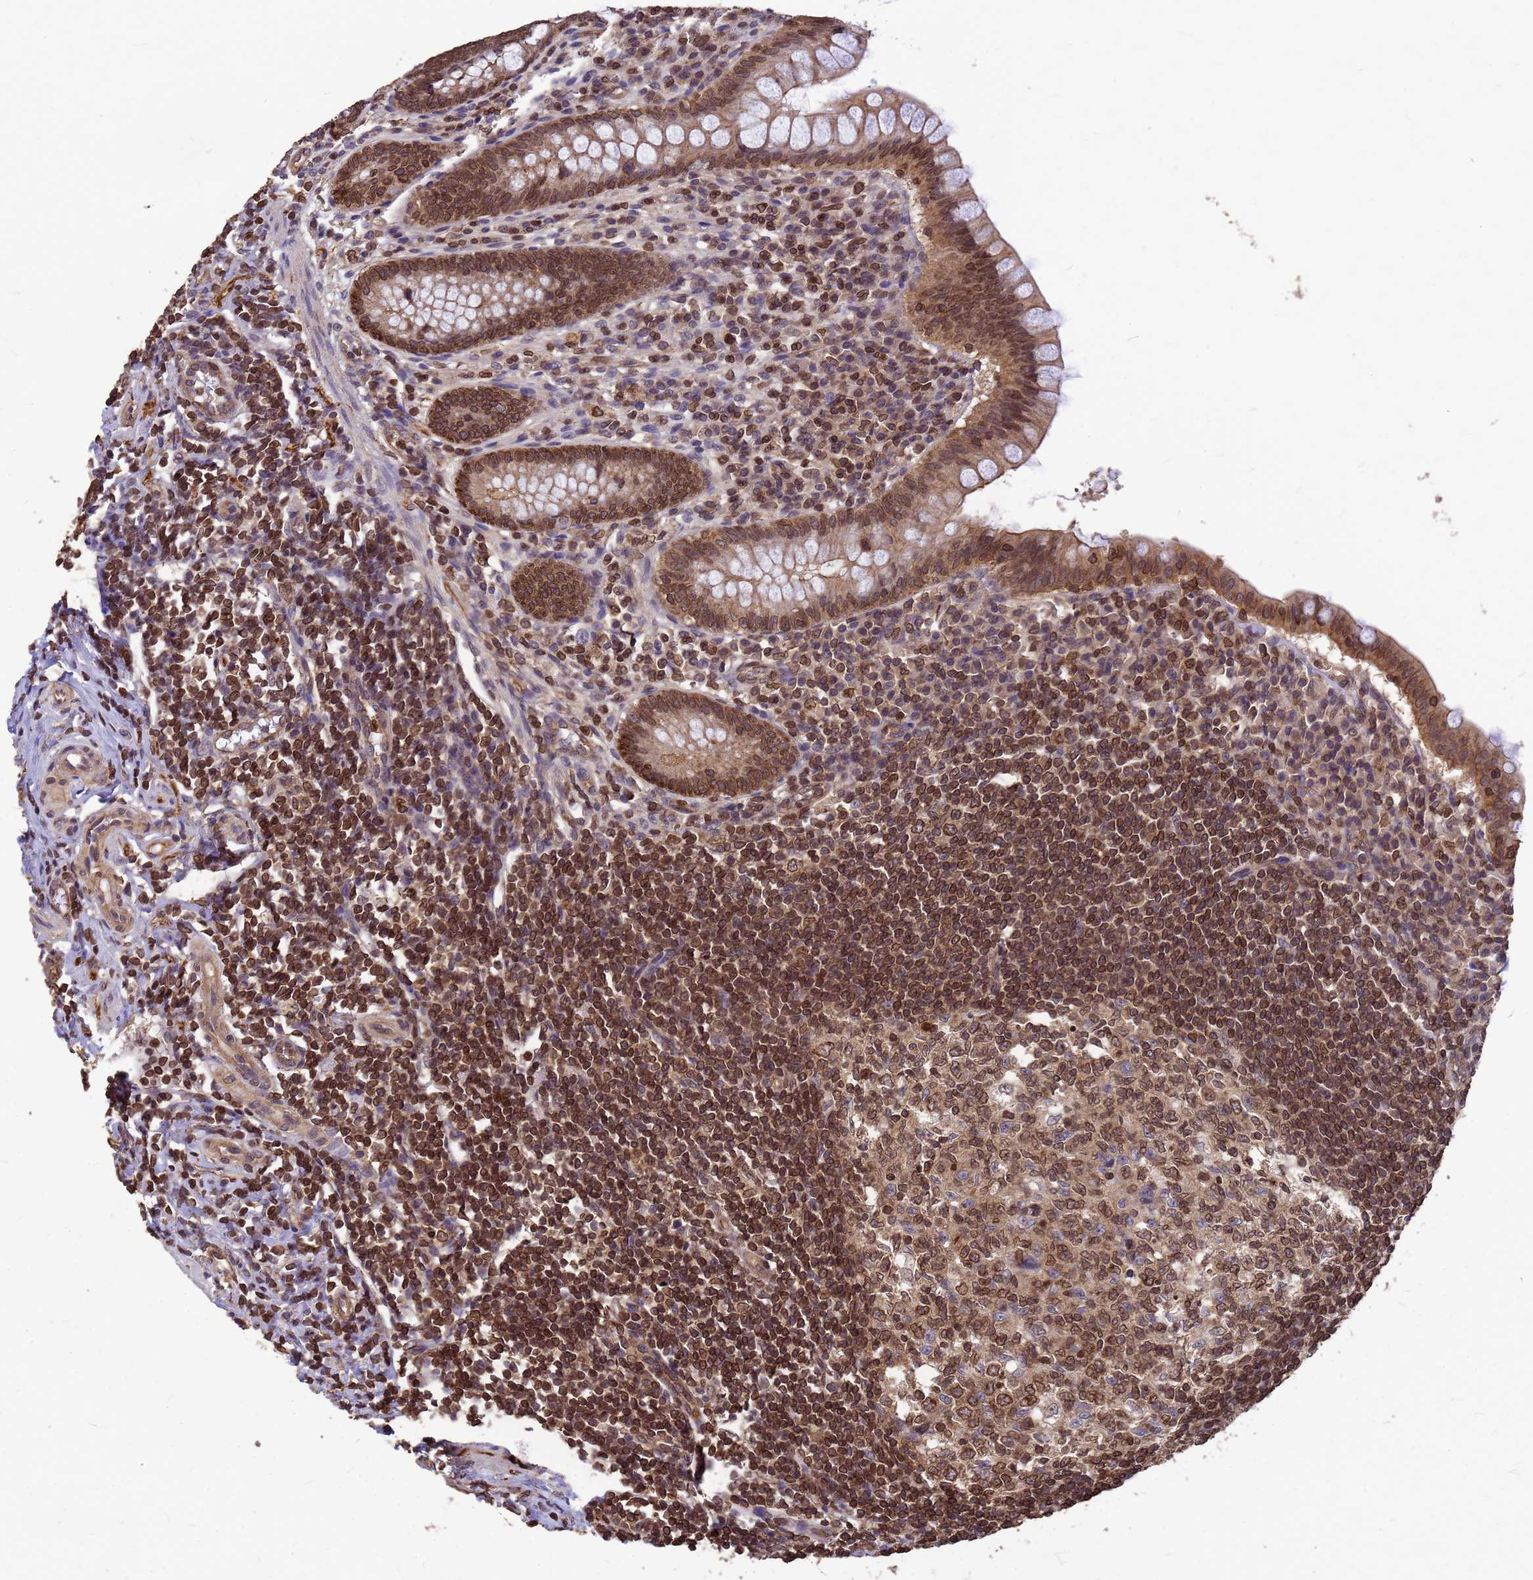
{"staining": {"intensity": "moderate", "quantity": ">75%", "location": "cytoplasmic/membranous,nuclear"}, "tissue": "appendix", "cell_type": "Glandular cells", "image_type": "normal", "snomed": [{"axis": "morphology", "description": "Normal tissue, NOS"}, {"axis": "topography", "description": "Appendix"}], "caption": "Protein staining by immunohistochemistry reveals moderate cytoplasmic/membranous,nuclear positivity in approximately >75% of glandular cells in normal appendix. (IHC, brightfield microscopy, high magnification).", "gene": "C1orf35", "patient": {"sex": "female", "age": 33}}